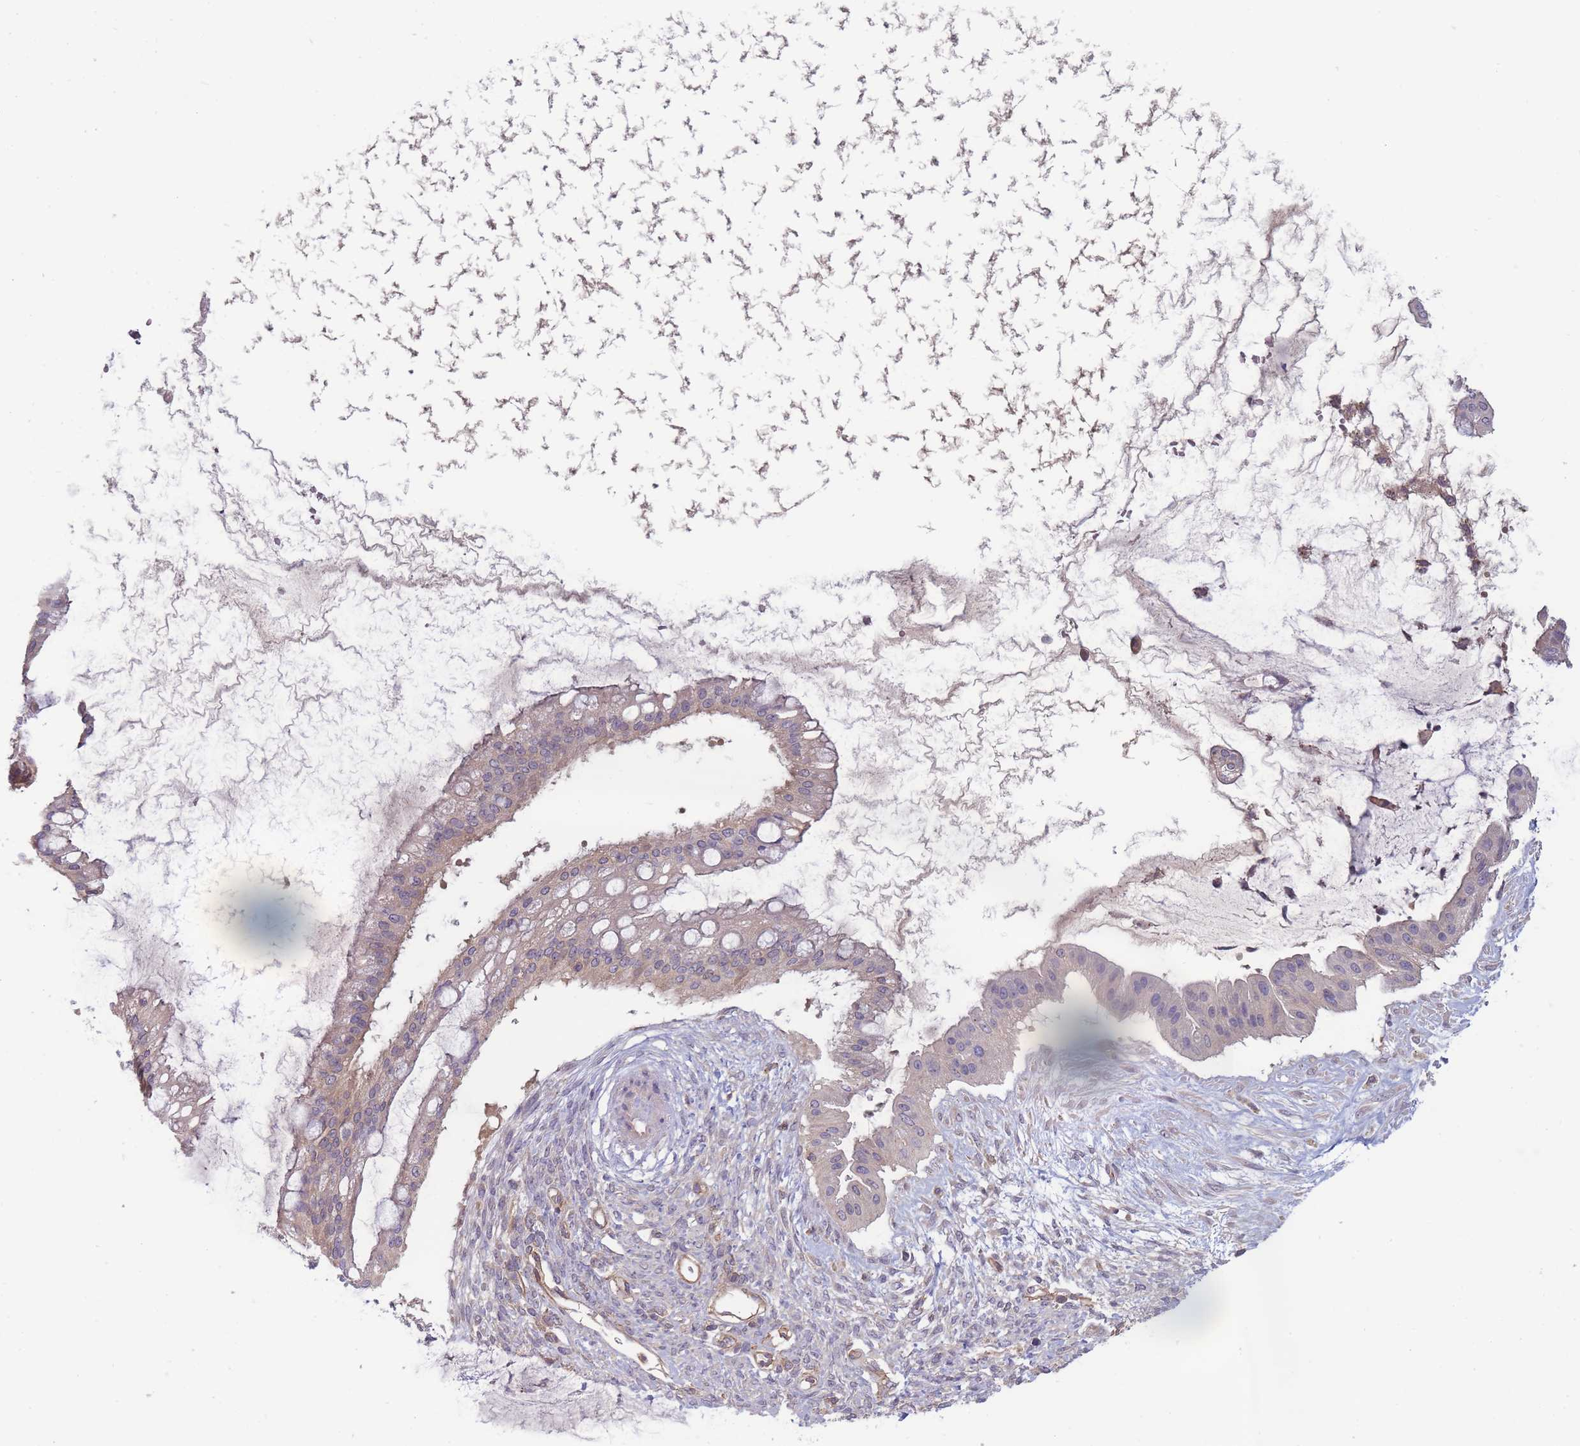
{"staining": {"intensity": "negative", "quantity": "none", "location": "none"}, "tissue": "ovarian cancer", "cell_type": "Tumor cells", "image_type": "cancer", "snomed": [{"axis": "morphology", "description": "Cystadenocarcinoma, mucinous, NOS"}, {"axis": "topography", "description": "Ovary"}], "caption": "Immunohistochemistry (IHC) histopathology image of ovarian cancer stained for a protein (brown), which exhibits no staining in tumor cells.", "gene": "NDUFAF5", "patient": {"sex": "female", "age": 73}}